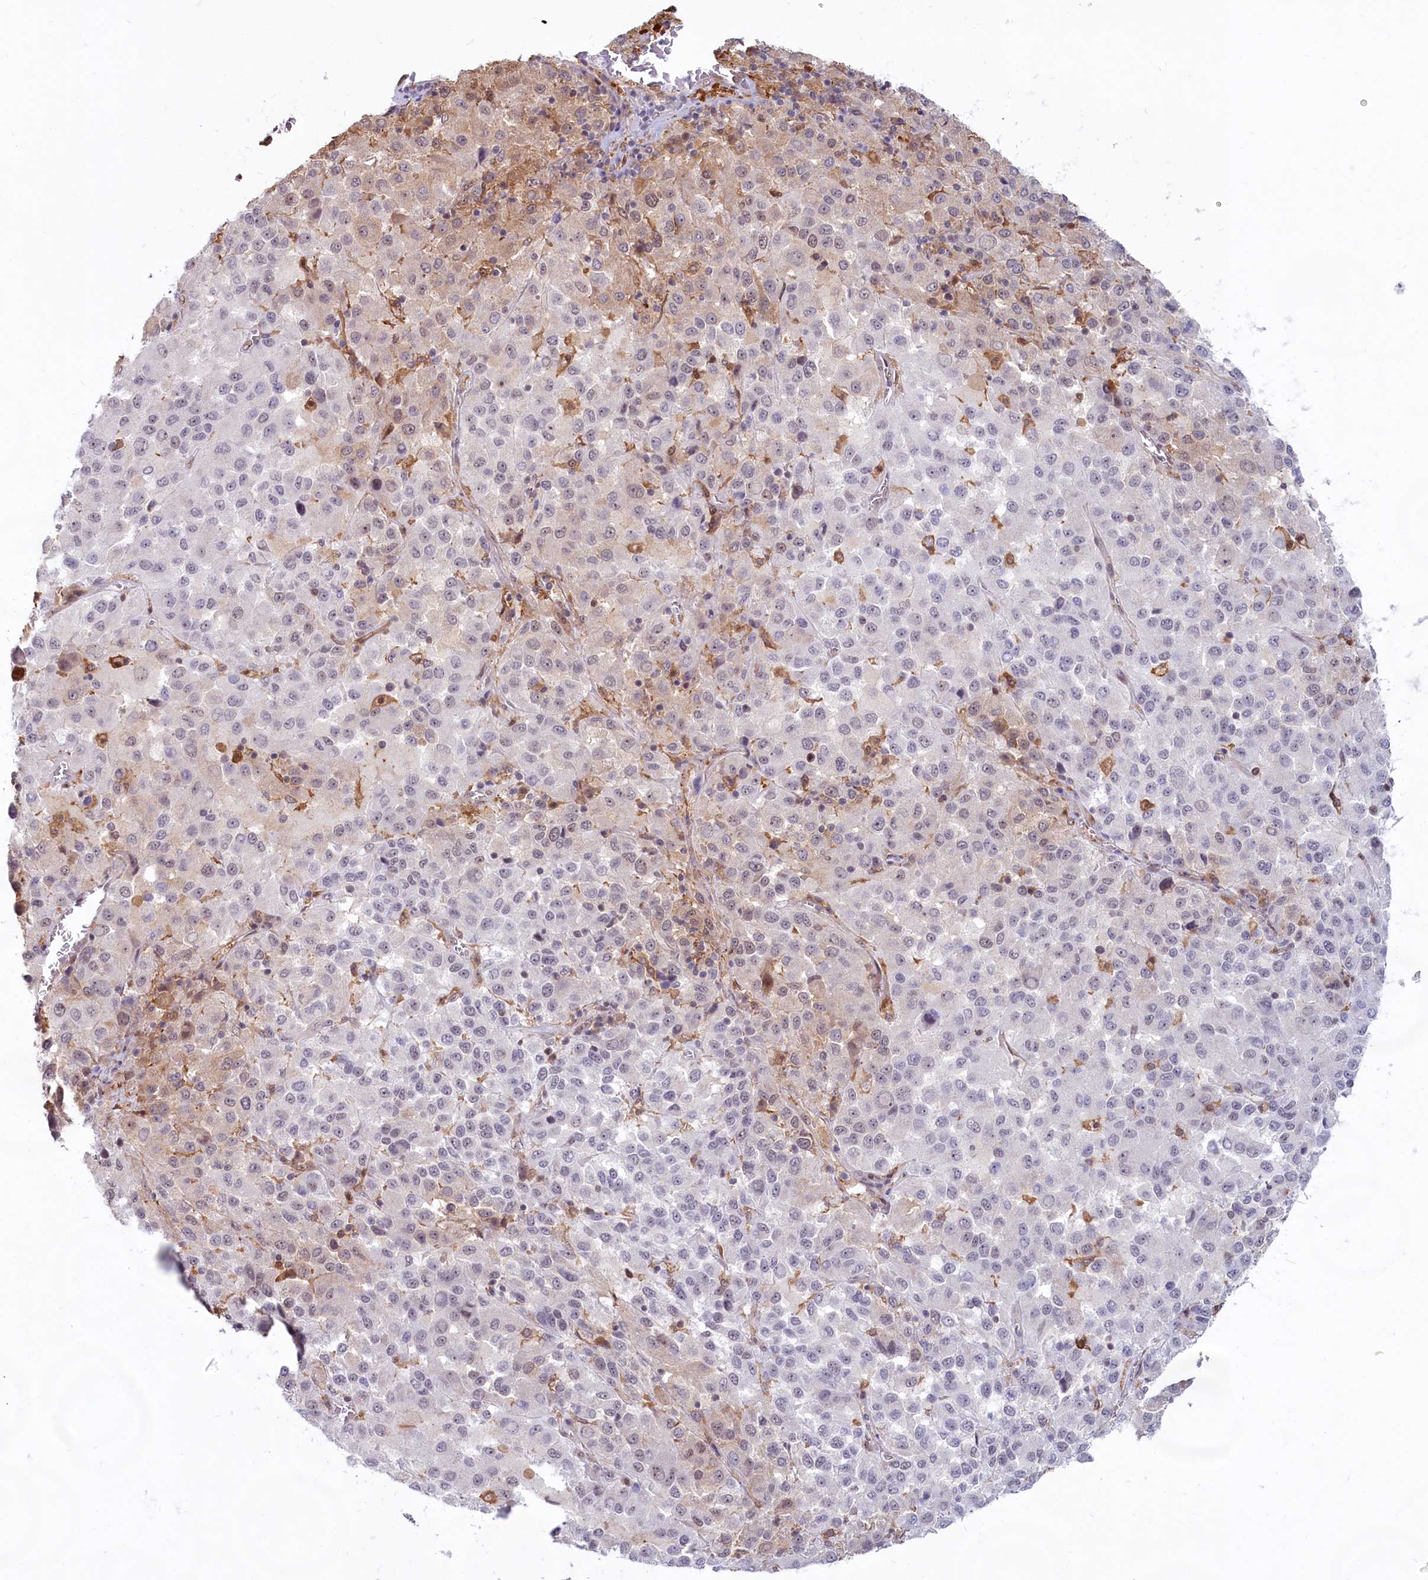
{"staining": {"intensity": "negative", "quantity": "none", "location": "none"}, "tissue": "melanoma", "cell_type": "Tumor cells", "image_type": "cancer", "snomed": [{"axis": "morphology", "description": "Malignant melanoma, Metastatic site"}, {"axis": "topography", "description": "Lung"}], "caption": "Malignant melanoma (metastatic site) stained for a protein using immunohistochemistry (IHC) exhibits no positivity tumor cells.", "gene": "C1D", "patient": {"sex": "male", "age": 64}}